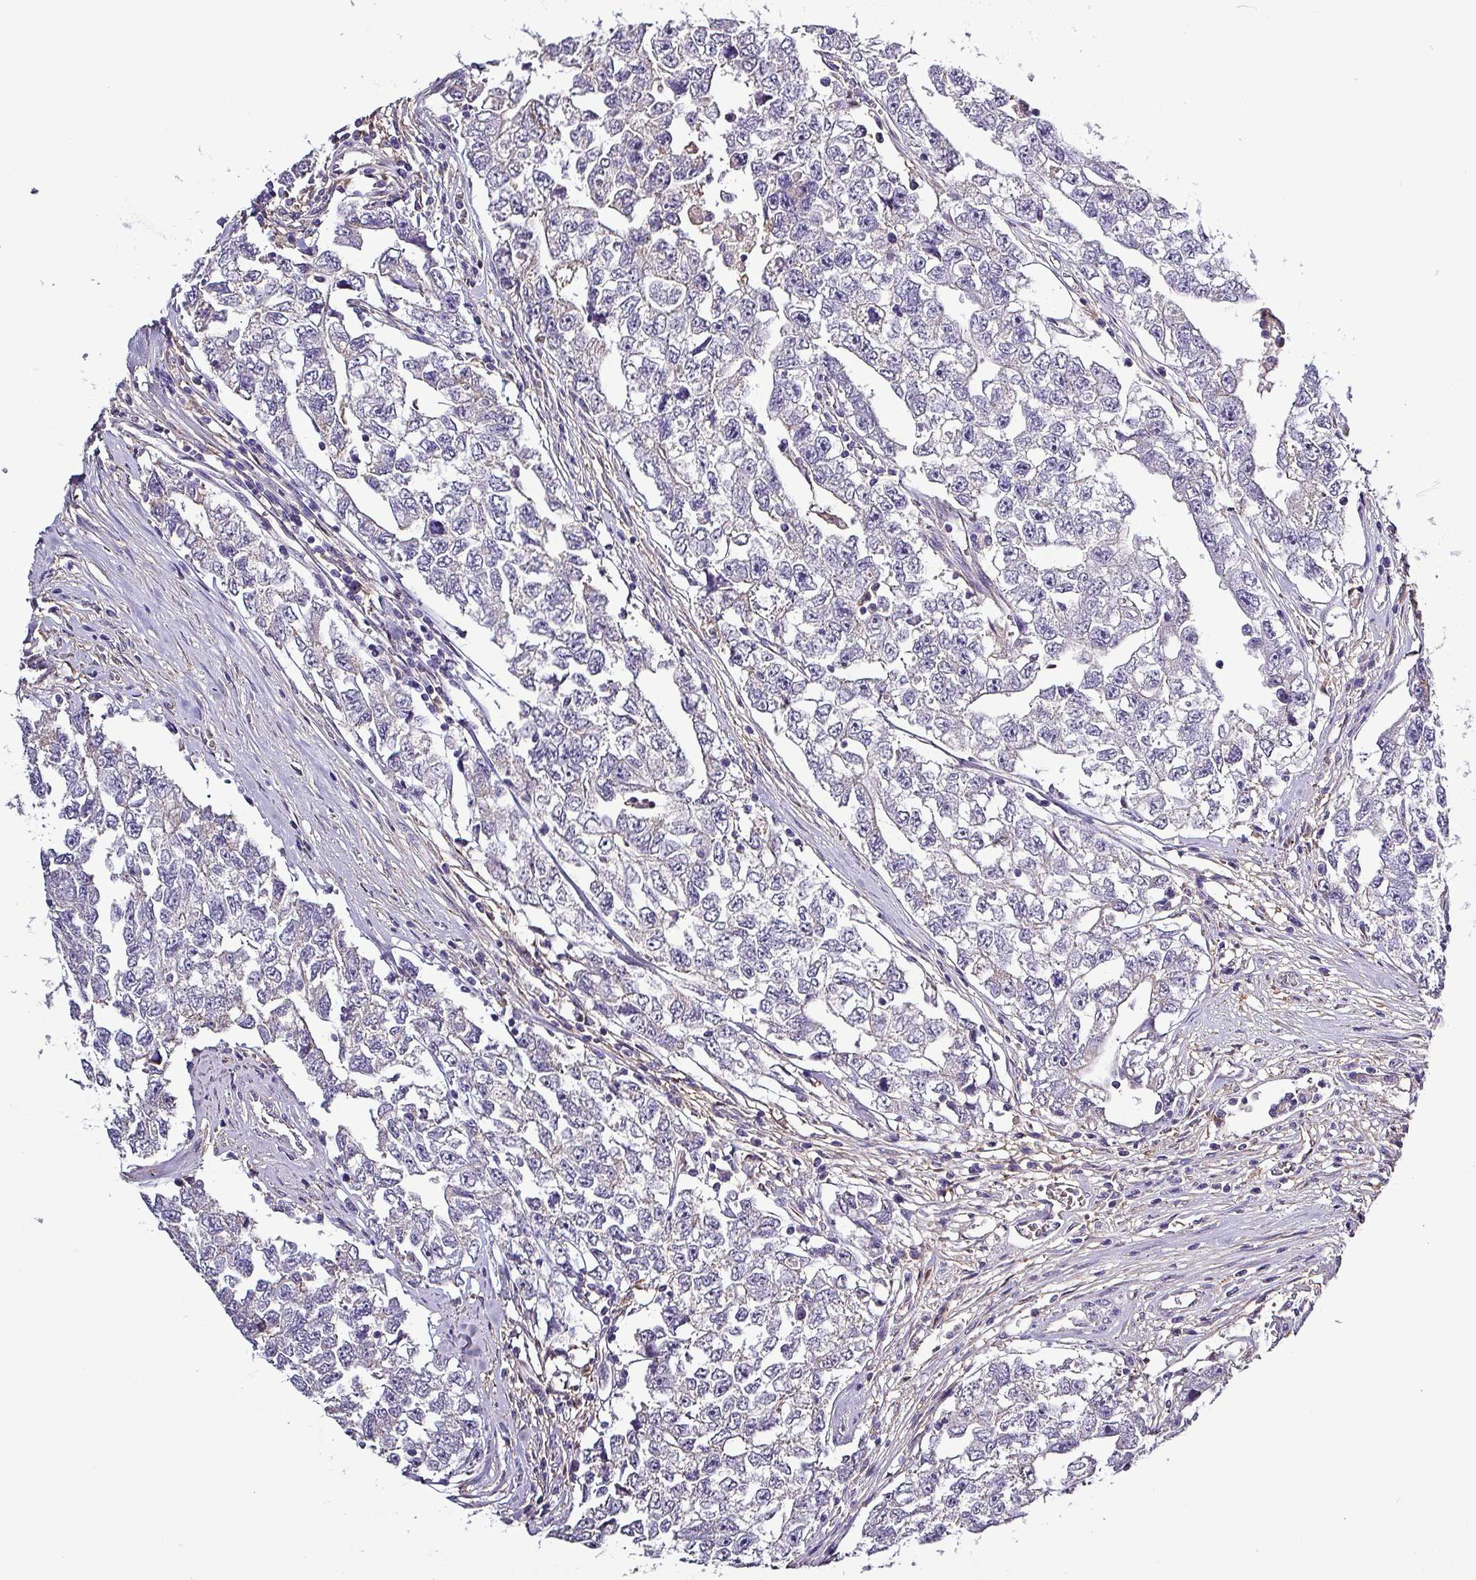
{"staining": {"intensity": "negative", "quantity": "none", "location": "none"}, "tissue": "testis cancer", "cell_type": "Tumor cells", "image_type": "cancer", "snomed": [{"axis": "morphology", "description": "Carcinoma, Embryonal, NOS"}, {"axis": "topography", "description": "Testis"}], "caption": "DAB (3,3'-diaminobenzidine) immunohistochemical staining of human testis cancer (embryonal carcinoma) shows no significant staining in tumor cells.", "gene": "HTRA4", "patient": {"sex": "male", "age": 22}}